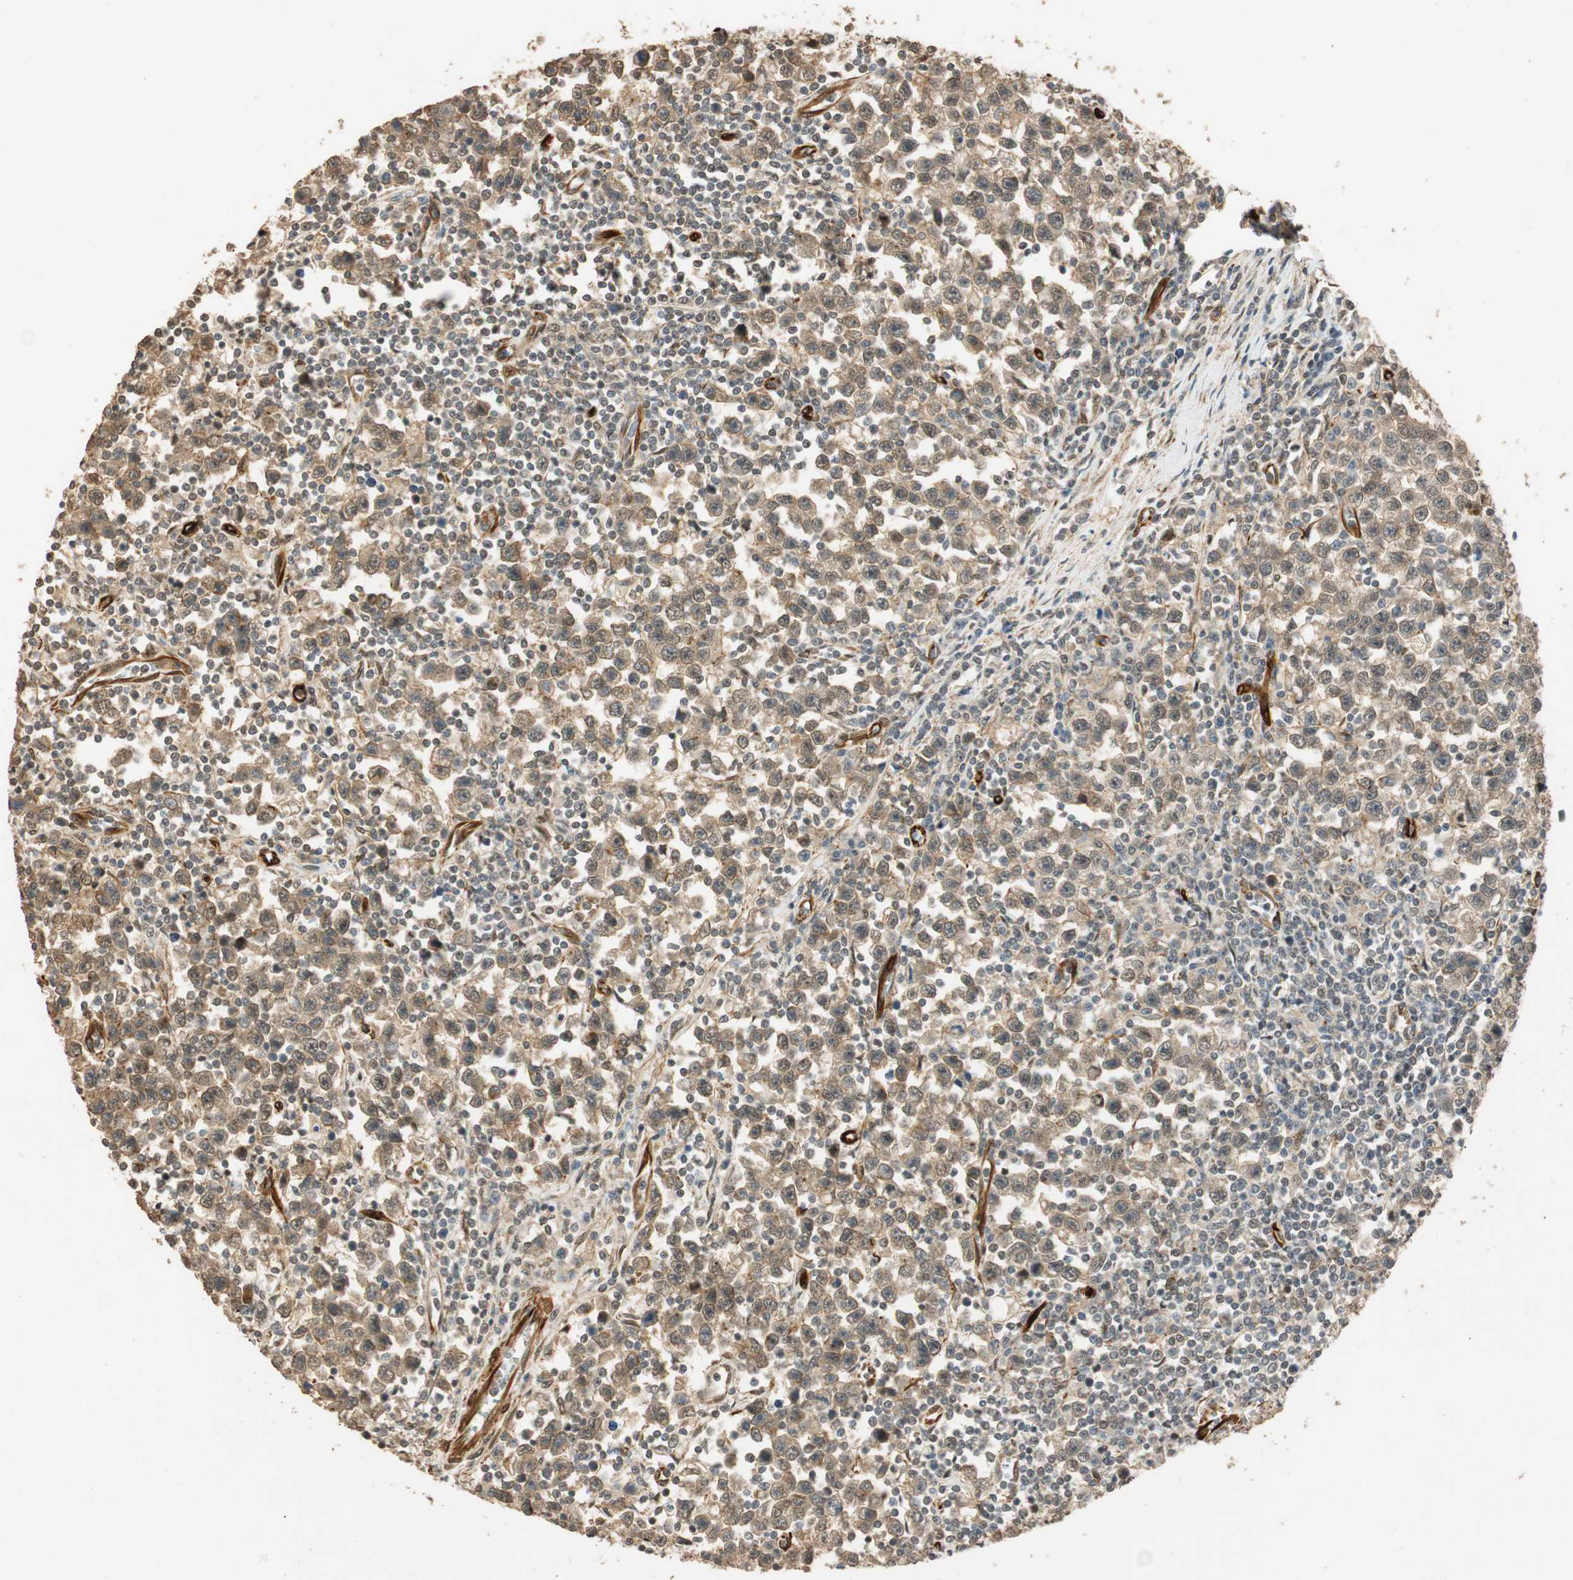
{"staining": {"intensity": "weak", "quantity": ">75%", "location": "cytoplasmic/membranous"}, "tissue": "testis cancer", "cell_type": "Tumor cells", "image_type": "cancer", "snomed": [{"axis": "morphology", "description": "Seminoma, NOS"}, {"axis": "topography", "description": "Testis"}], "caption": "Immunohistochemical staining of human testis seminoma displays low levels of weak cytoplasmic/membranous staining in approximately >75% of tumor cells. Nuclei are stained in blue.", "gene": "NES", "patient": {"sex": "male", "age": 43}}